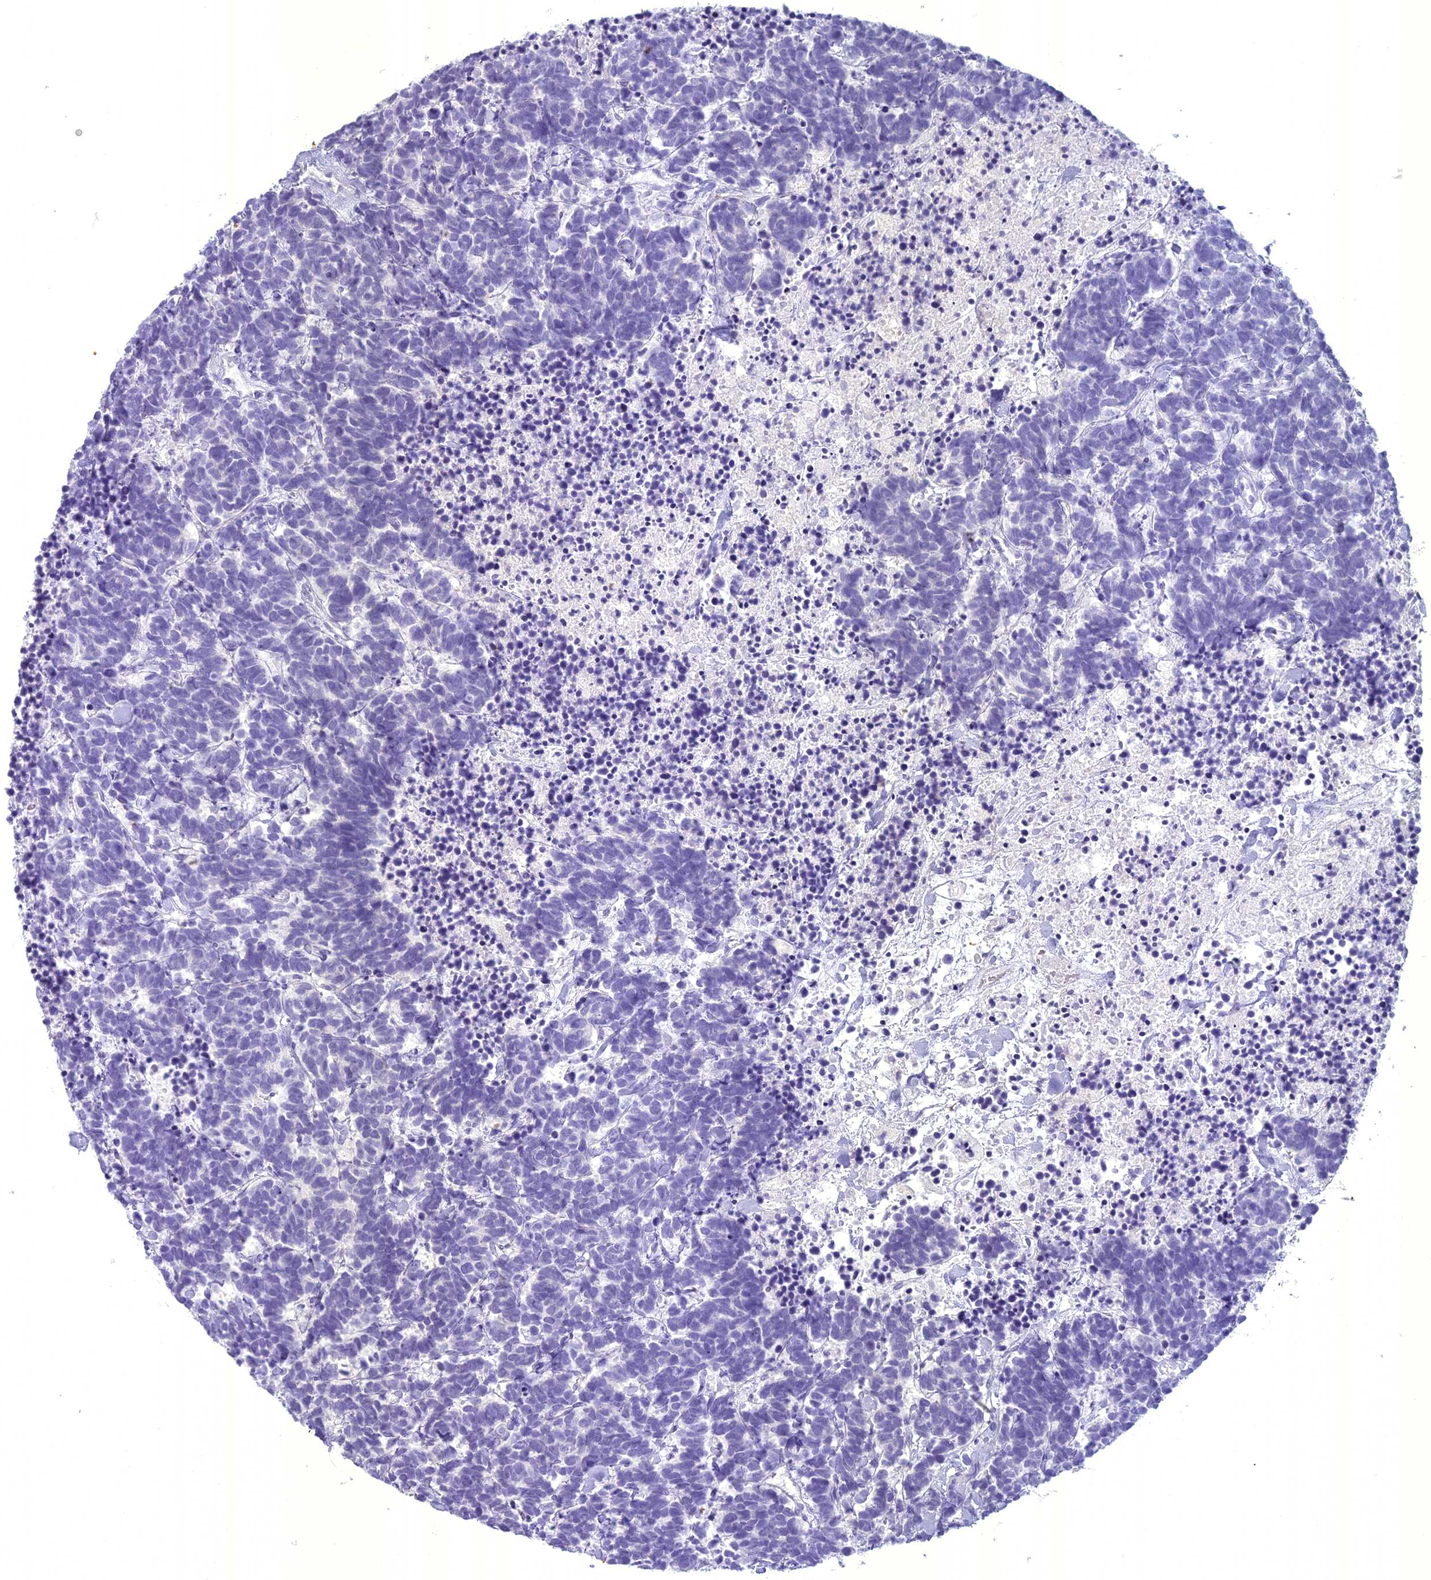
{"staining": {"intensity": "negative", "quantity": "none", "location": "none"}, "tissue": "carcinoid", "cell_type": "Tumor cells", "image_type": "cancer", "snomed": [{"axis": "morphology", "description": "Carcinoma, NOS"}, {"axis": "morphology", "description": "Carcinoid, malignant, NOS"}, {"axis": "topography", "description": "Prostate"}], "caption": "High power microscopy photomicrograph of an IHC histopathology image of carcinoid, revealing no significant expression in tumor cells. (DAB IHC, high magnification).", "gene": "UNC80", "patient": {"sex": "male", "age": 57}}